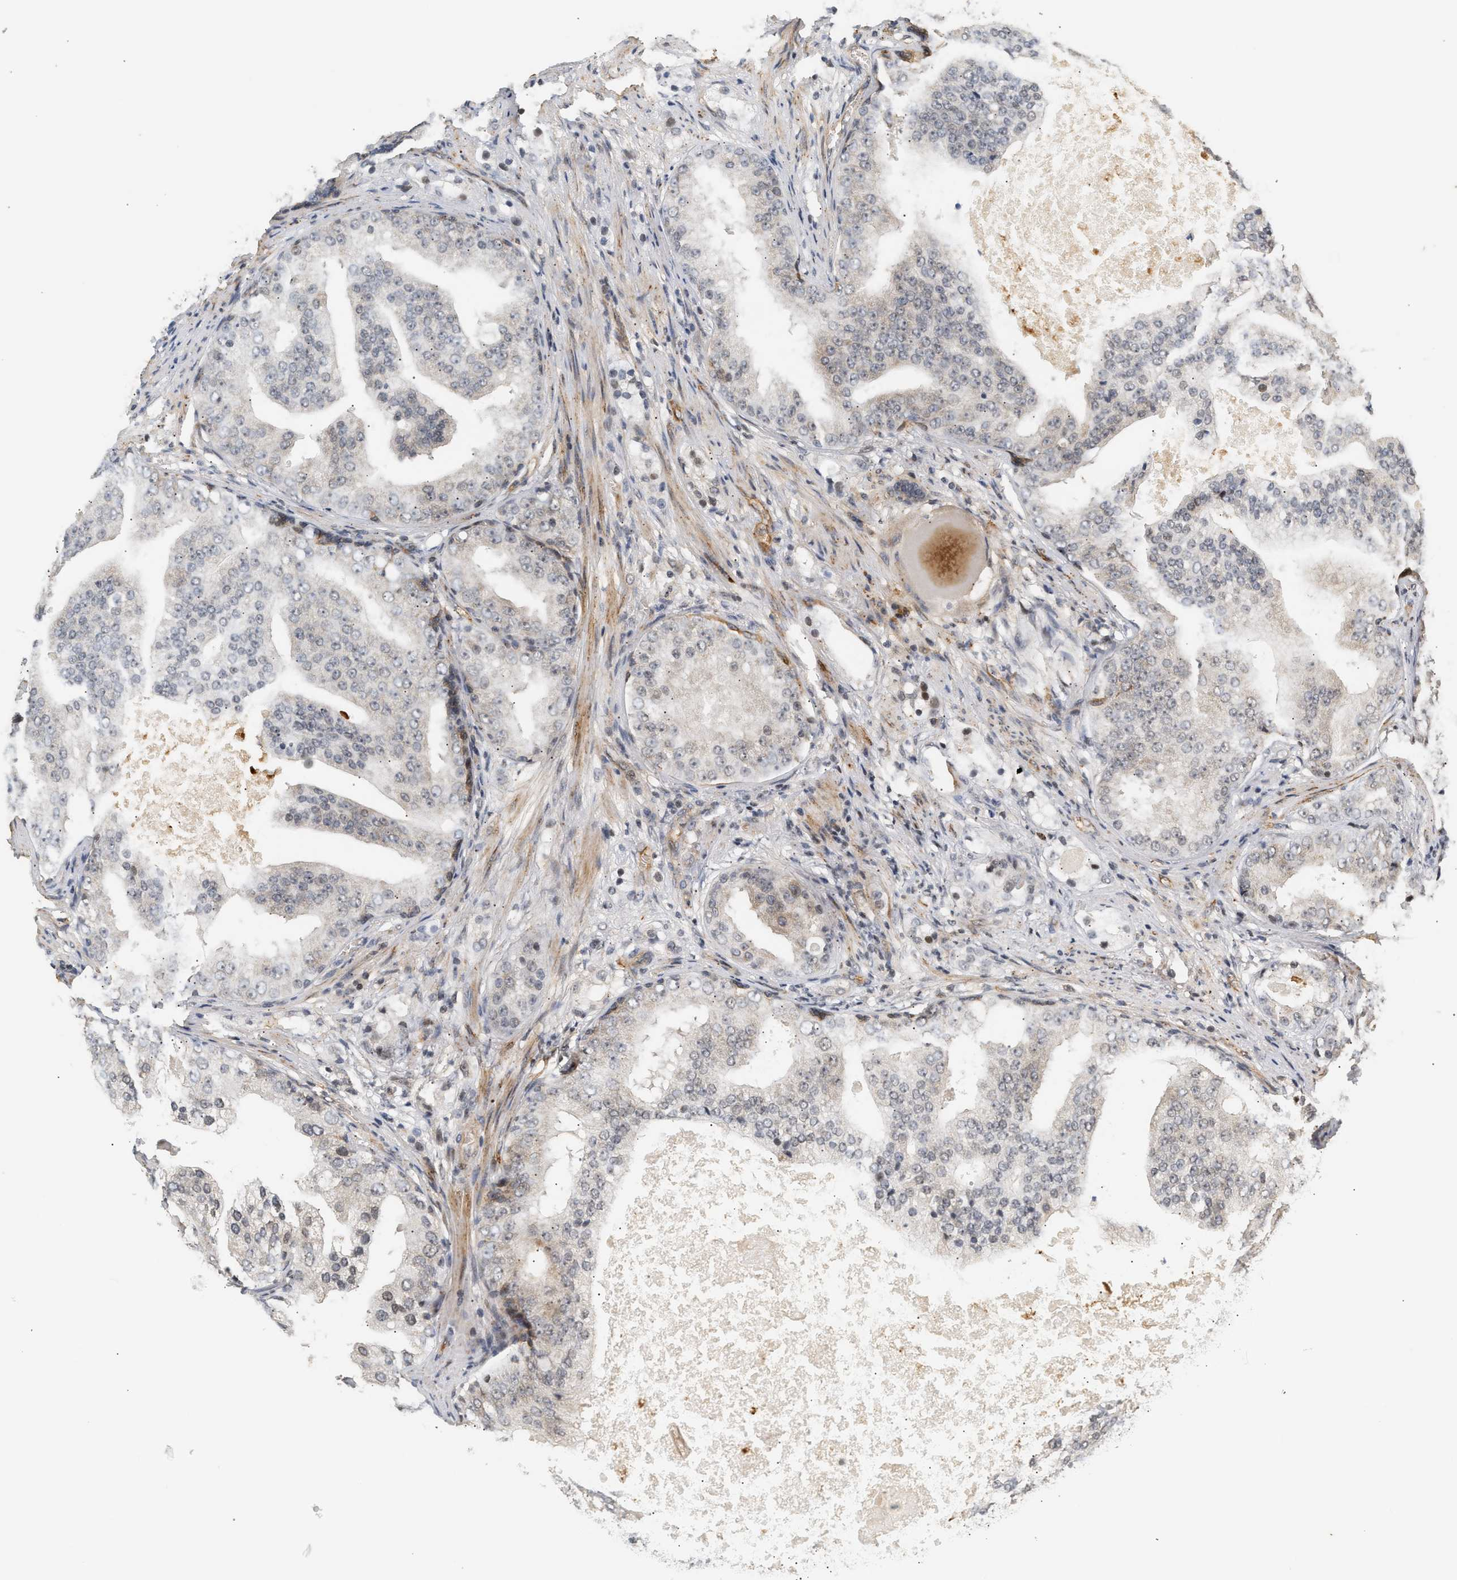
{"staining": {"intensity": "weak", "quantity": "<25%", "location": "nuclear"}, "tissue": "prostate cancer", "cell_type": "Tumor cells", "image_type": "cancer", "snomed": [{"axis": "morphology", "description": "Adenocarcinoma, High grade"}, {"axis": "topography", "description": "Prostate"}], "caption": "Adenocarcinoma (high-grade) (prostate) was stained to show a protein in brown. There is no significant positivity in tumor cells. Nuclei are stained in blue.", "gene": "PLXND1", "patient": {"sex": "male", "age": 68}}